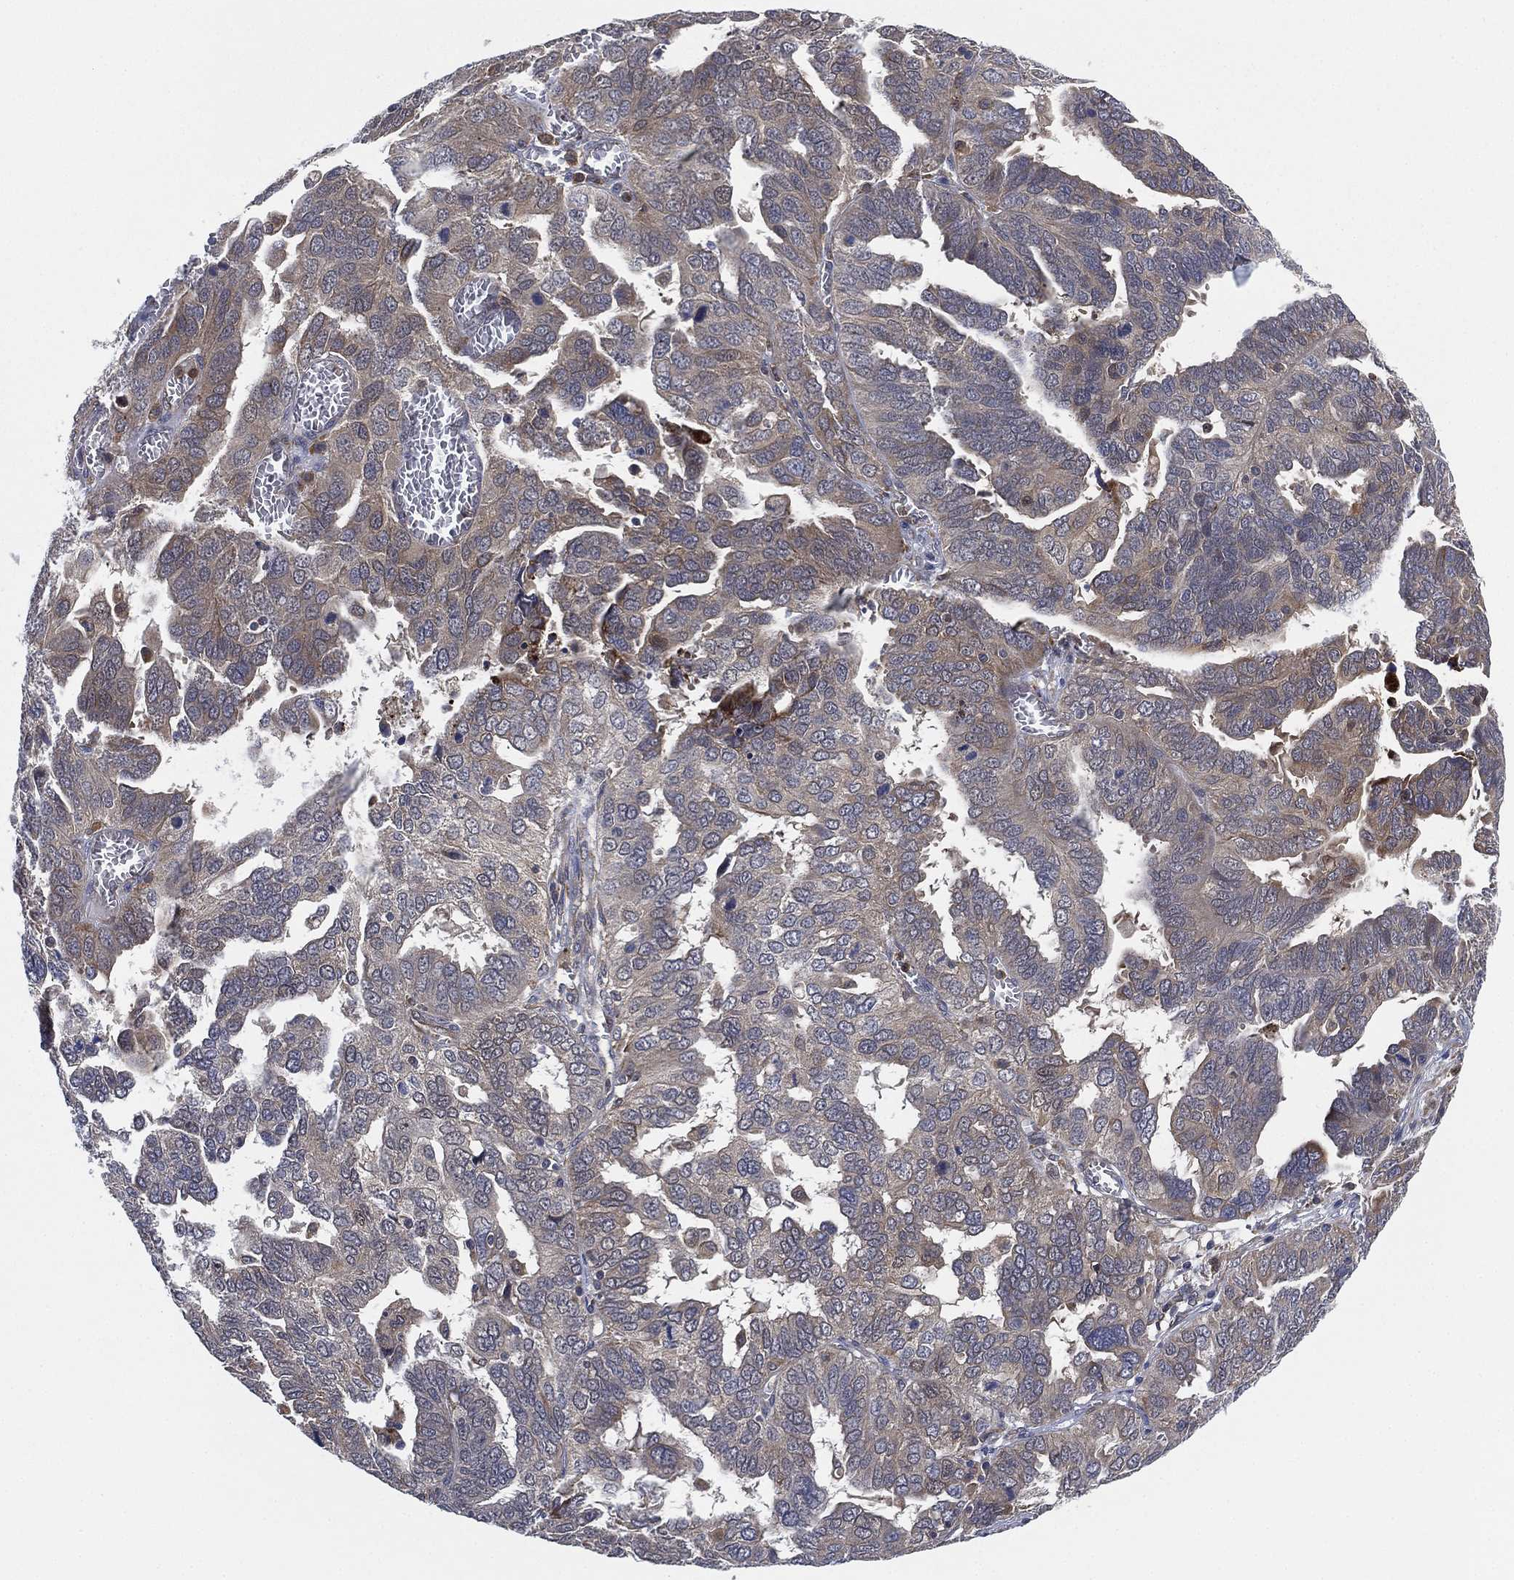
{"staining": {"intensity": "weak", "quantity": "<25%", "location": "cytoplasmic/membranous"}, "tissue": "ovarian cancer", "cell_type": "Tumor cells", "image_type": "cancer", "snomed": [{"axis": "morphology", "description": "Carcinoma, endometroid"}, {"axis": "topography", "description": "Soft tissue"}, {"axis": "topography", "description": "Ovary"}], "caption": "Protein analysis of ovarian cancer (endometroid carcinoma) reveals no significant positivity in tumor cells.", "gene": "FES", "patient": {"sex": "female", "age": 52}}